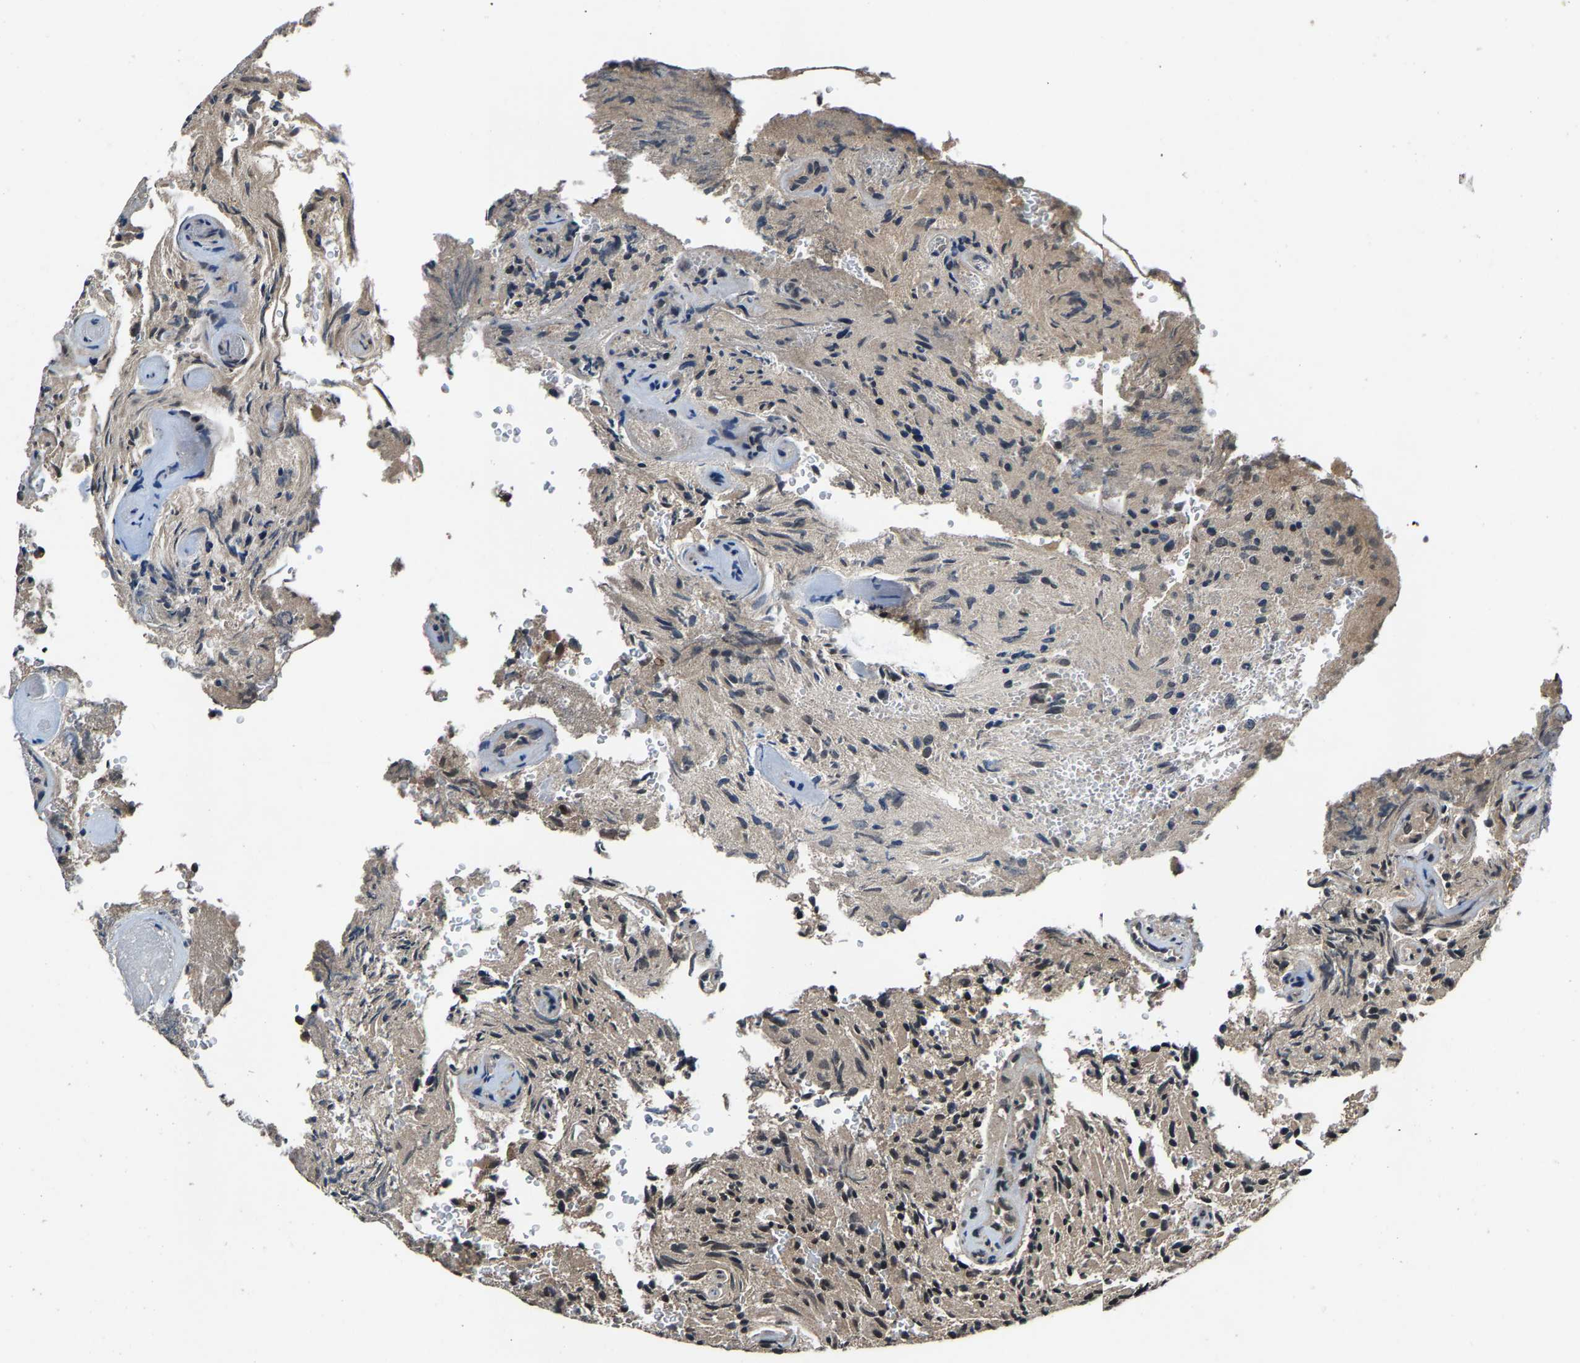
{"staining": {"intensity": "weak", "quantity": ">75%", "location": "cytoplasmic/membranous,nuclear"}, "tissue": "glioma", "cell_type": "Tumor cells", "image_type": "cancer", "snomed": [{"axis": "morphology", "description": "Glioma, malignant, High grade"}, {"axis": "topography", "description": "Brain"}], "caption": "Immunohistochemistry (IHC) photomicrograph of neoplastic tissue: malignant glioma (high-grade) stained using IHC displays low levels of weak protein expression localized specifically in the cytoplasmic/membranous and nuclear of tumor cells, appearing as a cytoplasmic/membranous and nuclear brown color.", "gene": "HUWE1", "patient": {"sex": "male", "age": 71}}